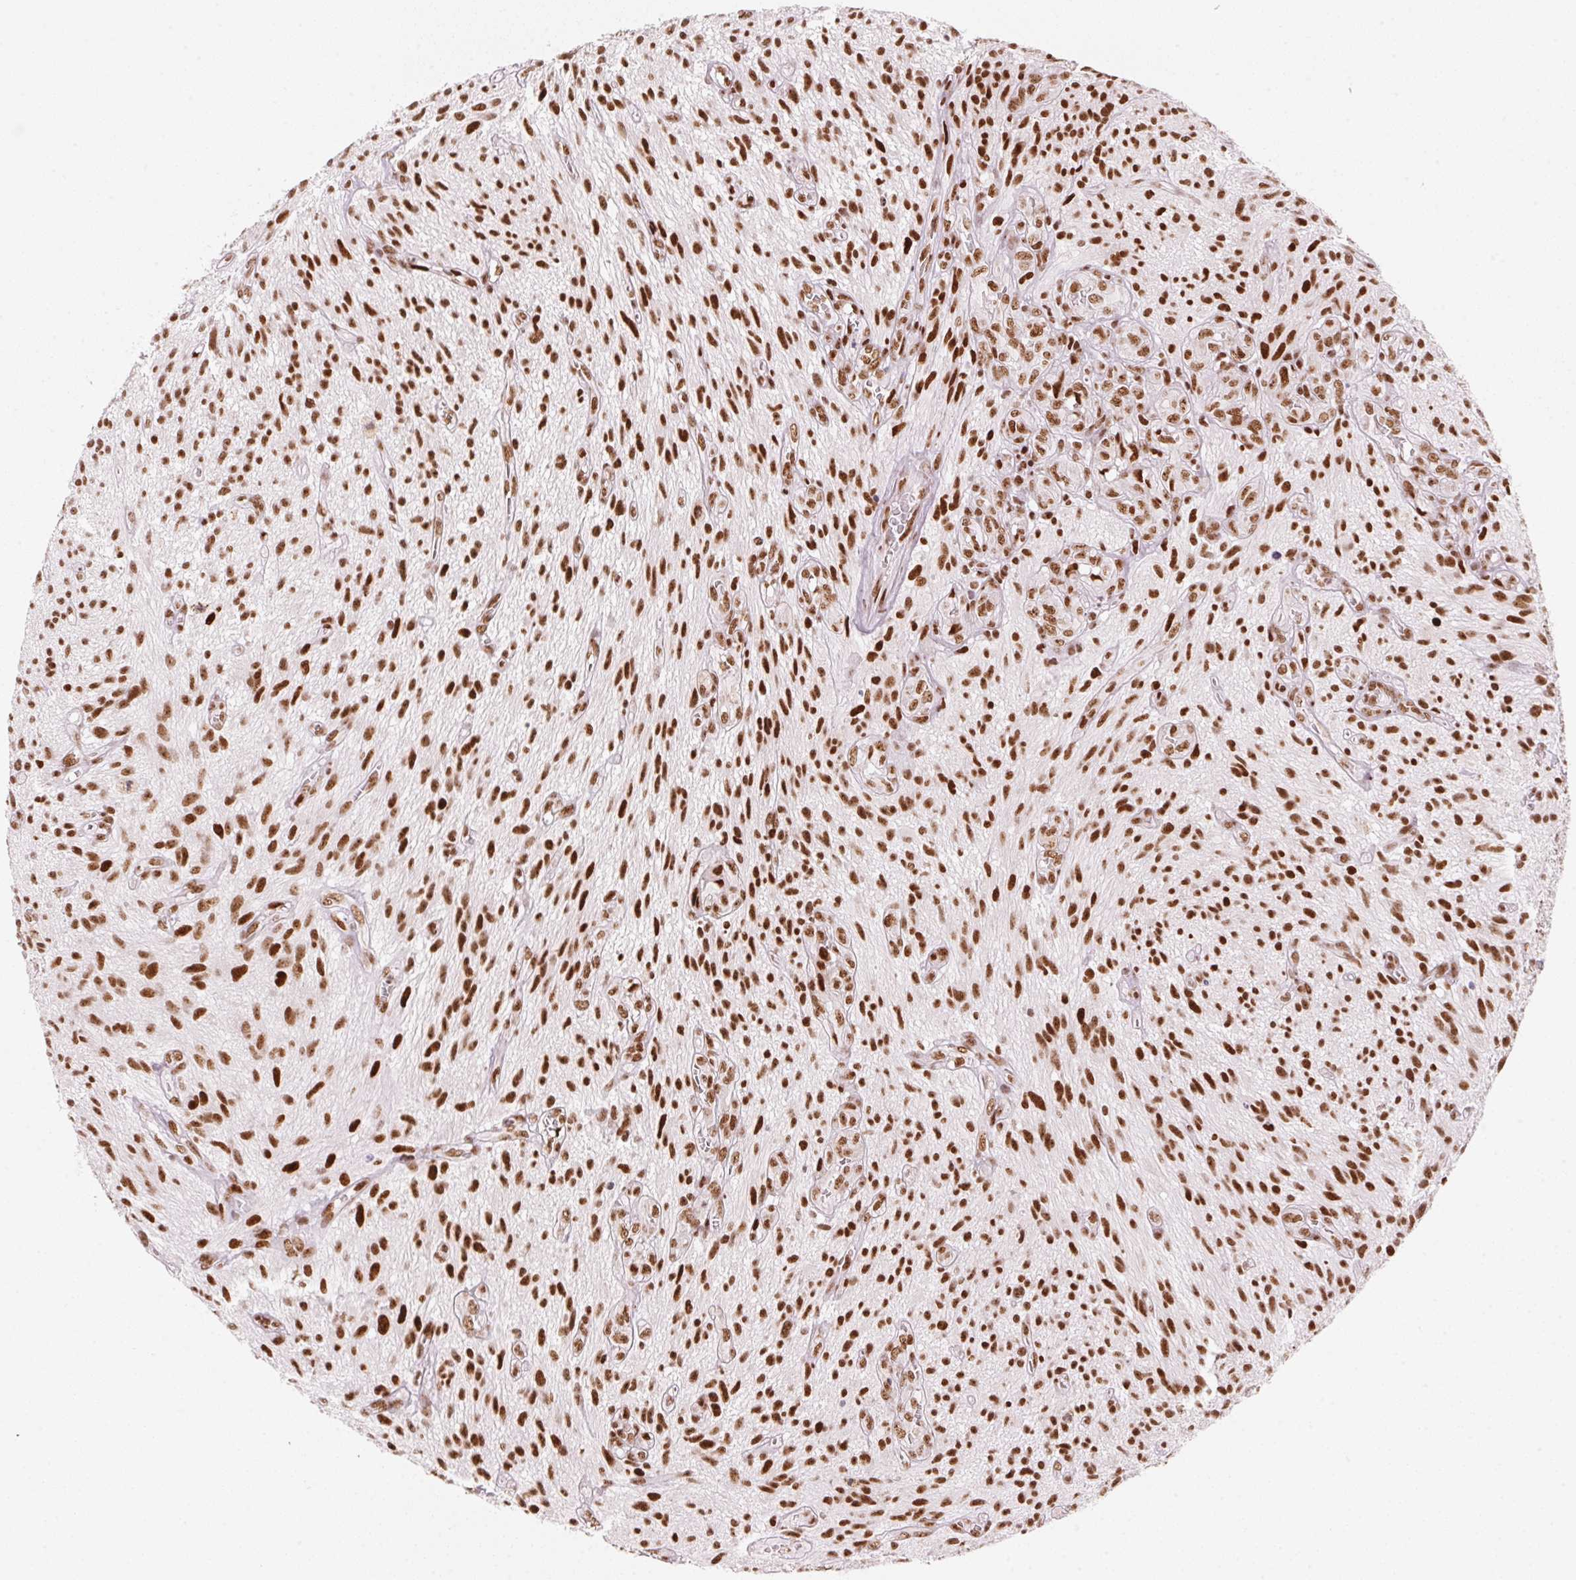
{"staining": {"intensity": "strong", "quantity": ">75%", "location": "nuclear"}, "tissue": "glioma", "cell_type": "Tumor cells", "image_type": "cancer", "snomed": [{"axis": "morphology", "description": "Glioma, malignant, High grade"}, {"axis": "topography", "description": "Brain"}], "caption": "Human glioma stained for a protein (brown) reveals strong nuclear positive staining in about >75% of tumor cells.", "gene": "NXF1", "patient": {"sex": "male", "age": 75}}